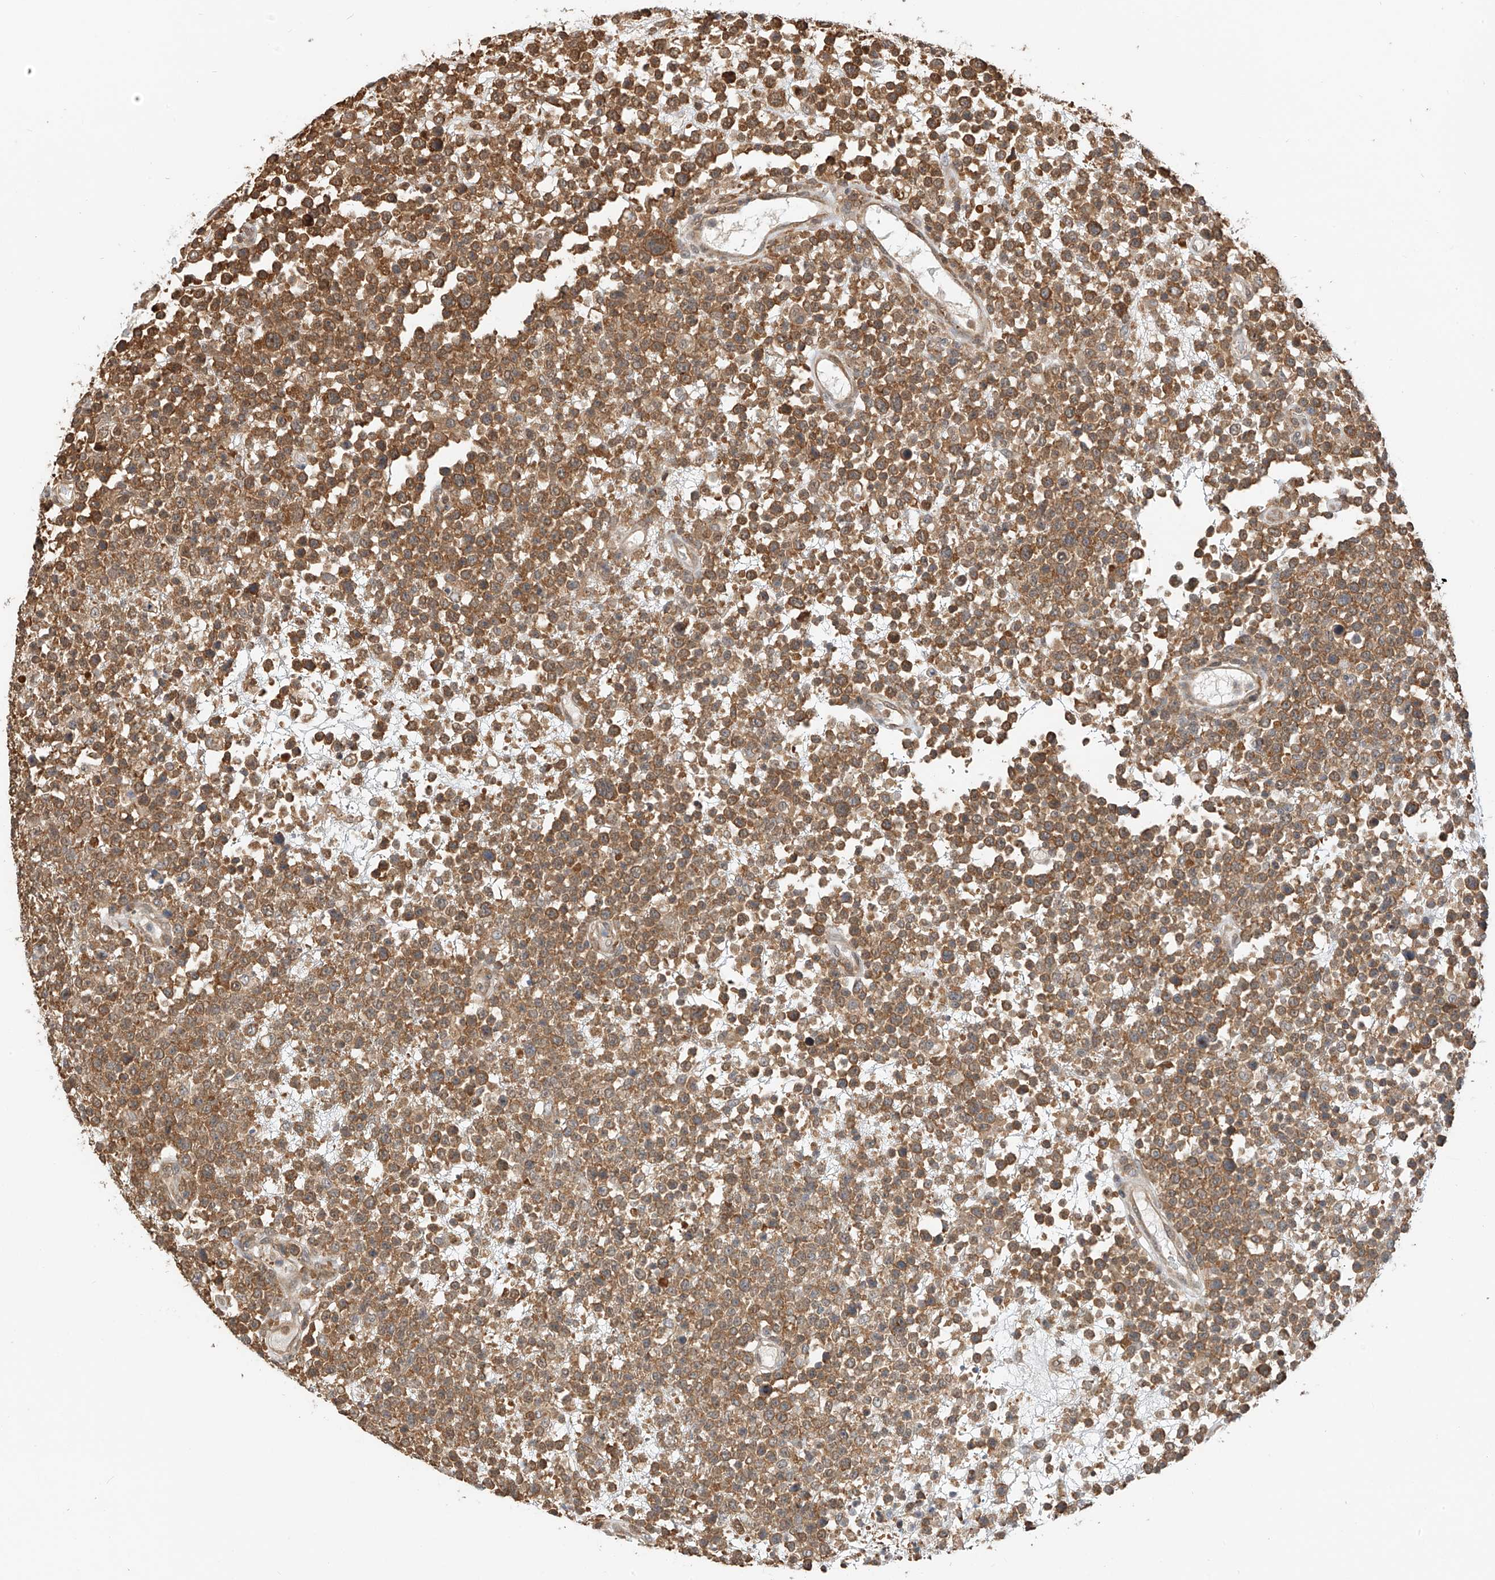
{"staining": {"intensity": "moderate", "quantity": ">75%", "location": "cytoplasmic/membranous"}, "tissue": "lymphoma", "cell_type": "Tumor cells", "image_type": "cancer", "snomed": [{"axis": "morphology", "description": "Malignant lymphoma, non-Hodgkin's type, High grade"}, {"axis": "topography", "description": "Colon"}], "caption": "A micrograph of human lymphoma stained for a protein exhibits moderate cytoplasmic/membranous brown staining in tumor cells.", "gene": "PPA2", "patient": {"sex": "female", "age": 53}}